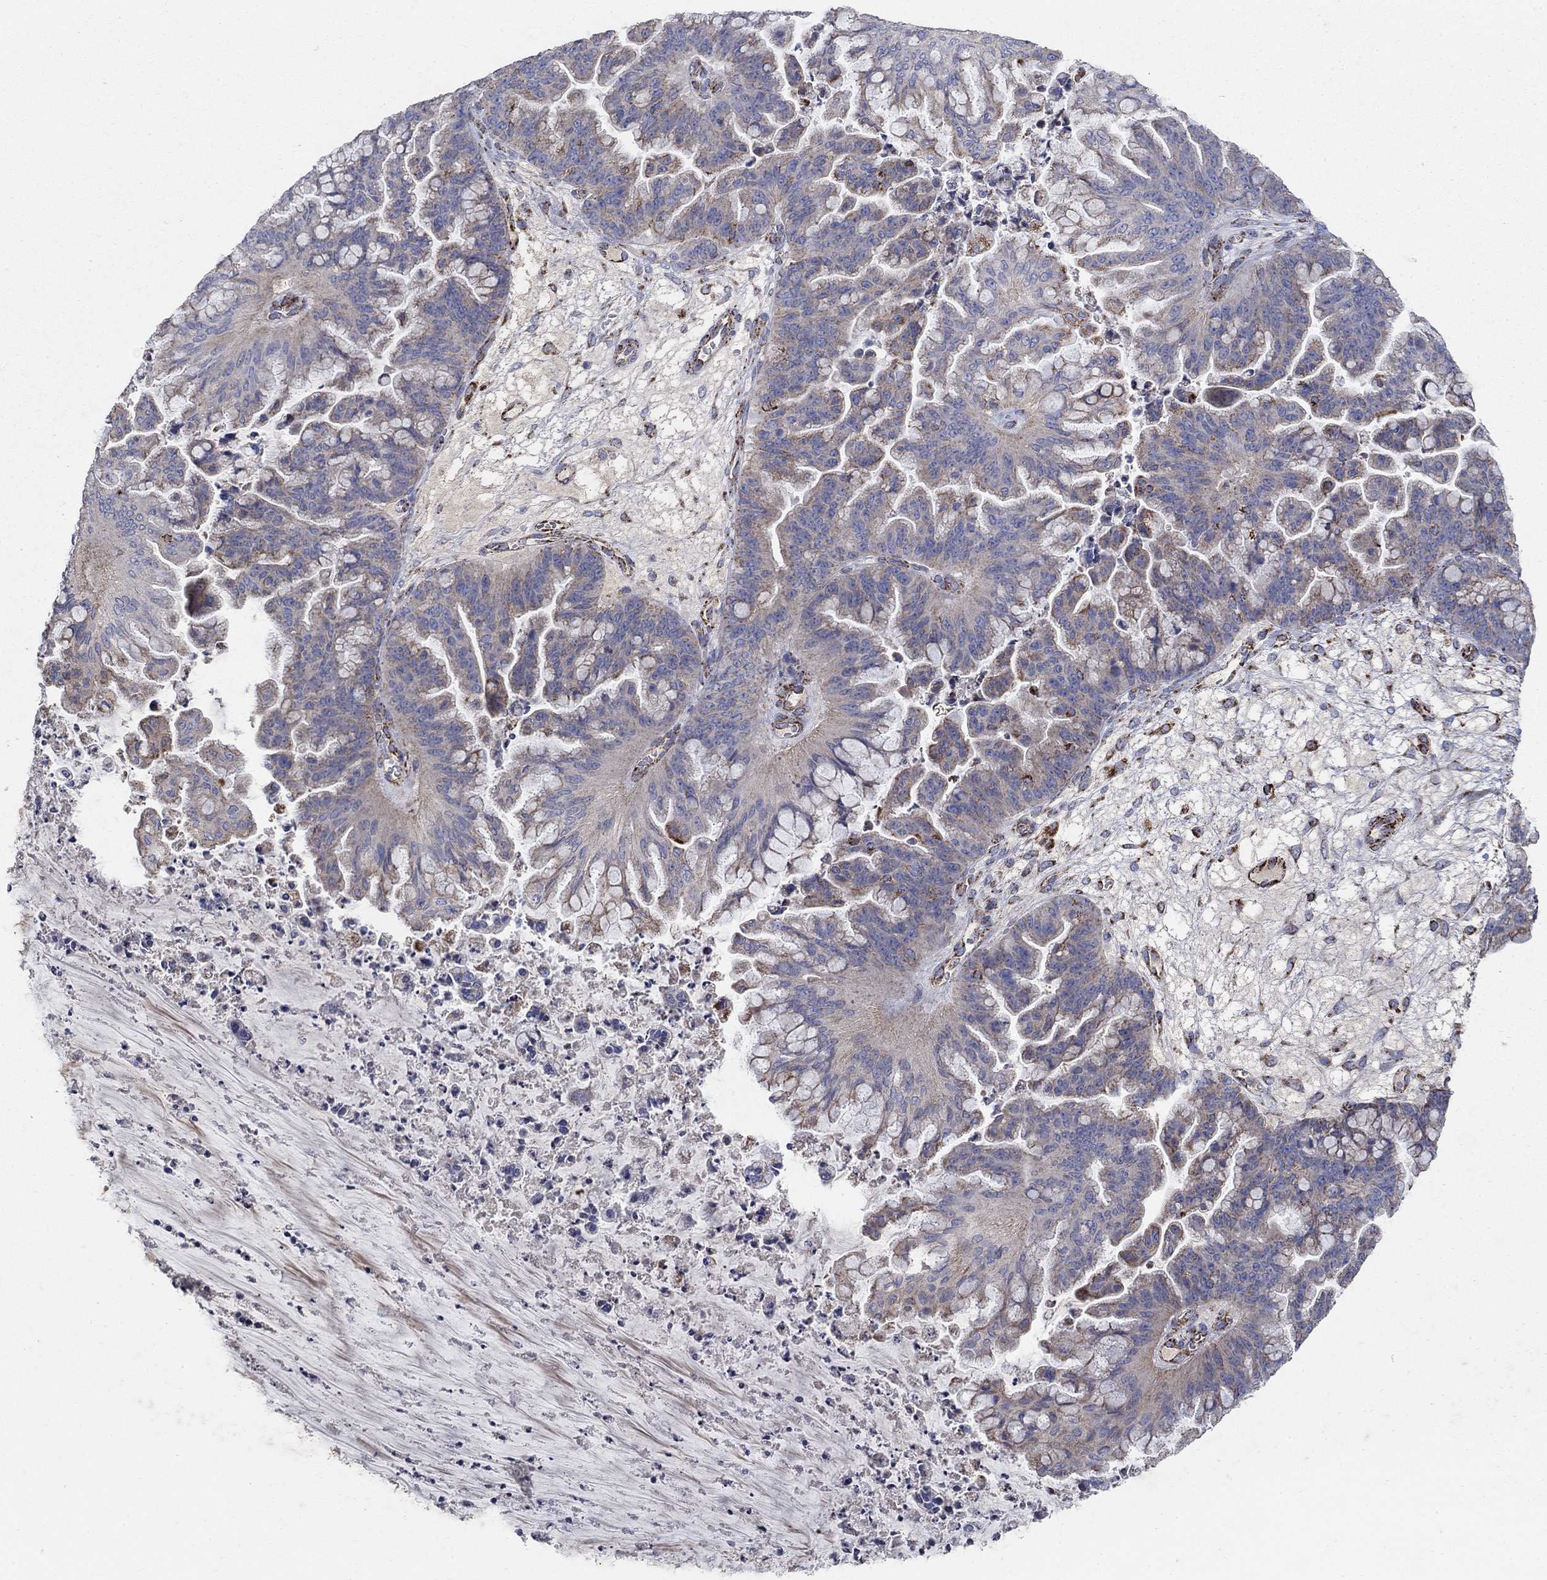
{"staining": {"intensity": "weak", "quantity": ">75%", "location": "cytoplasmic/membranous"}, "tissue": "ovarian cancer", "cell_type": "Tumor cells", "image_type": "cancer", "snomed": [{"axis": "morphology", "description": "Cystadenocarcinoma, mucinous, NOS"}, {"axis": "topography", "description": "Ovary"}], "caption": "Weak cytoplasmic/membranous expression is present in approximately >75% of tumor cells in ovarian cancer (mucinous cystadenocarcinoma).", "gene": "PNPLA2", "patient": {"sex": "female", "age": 67}}